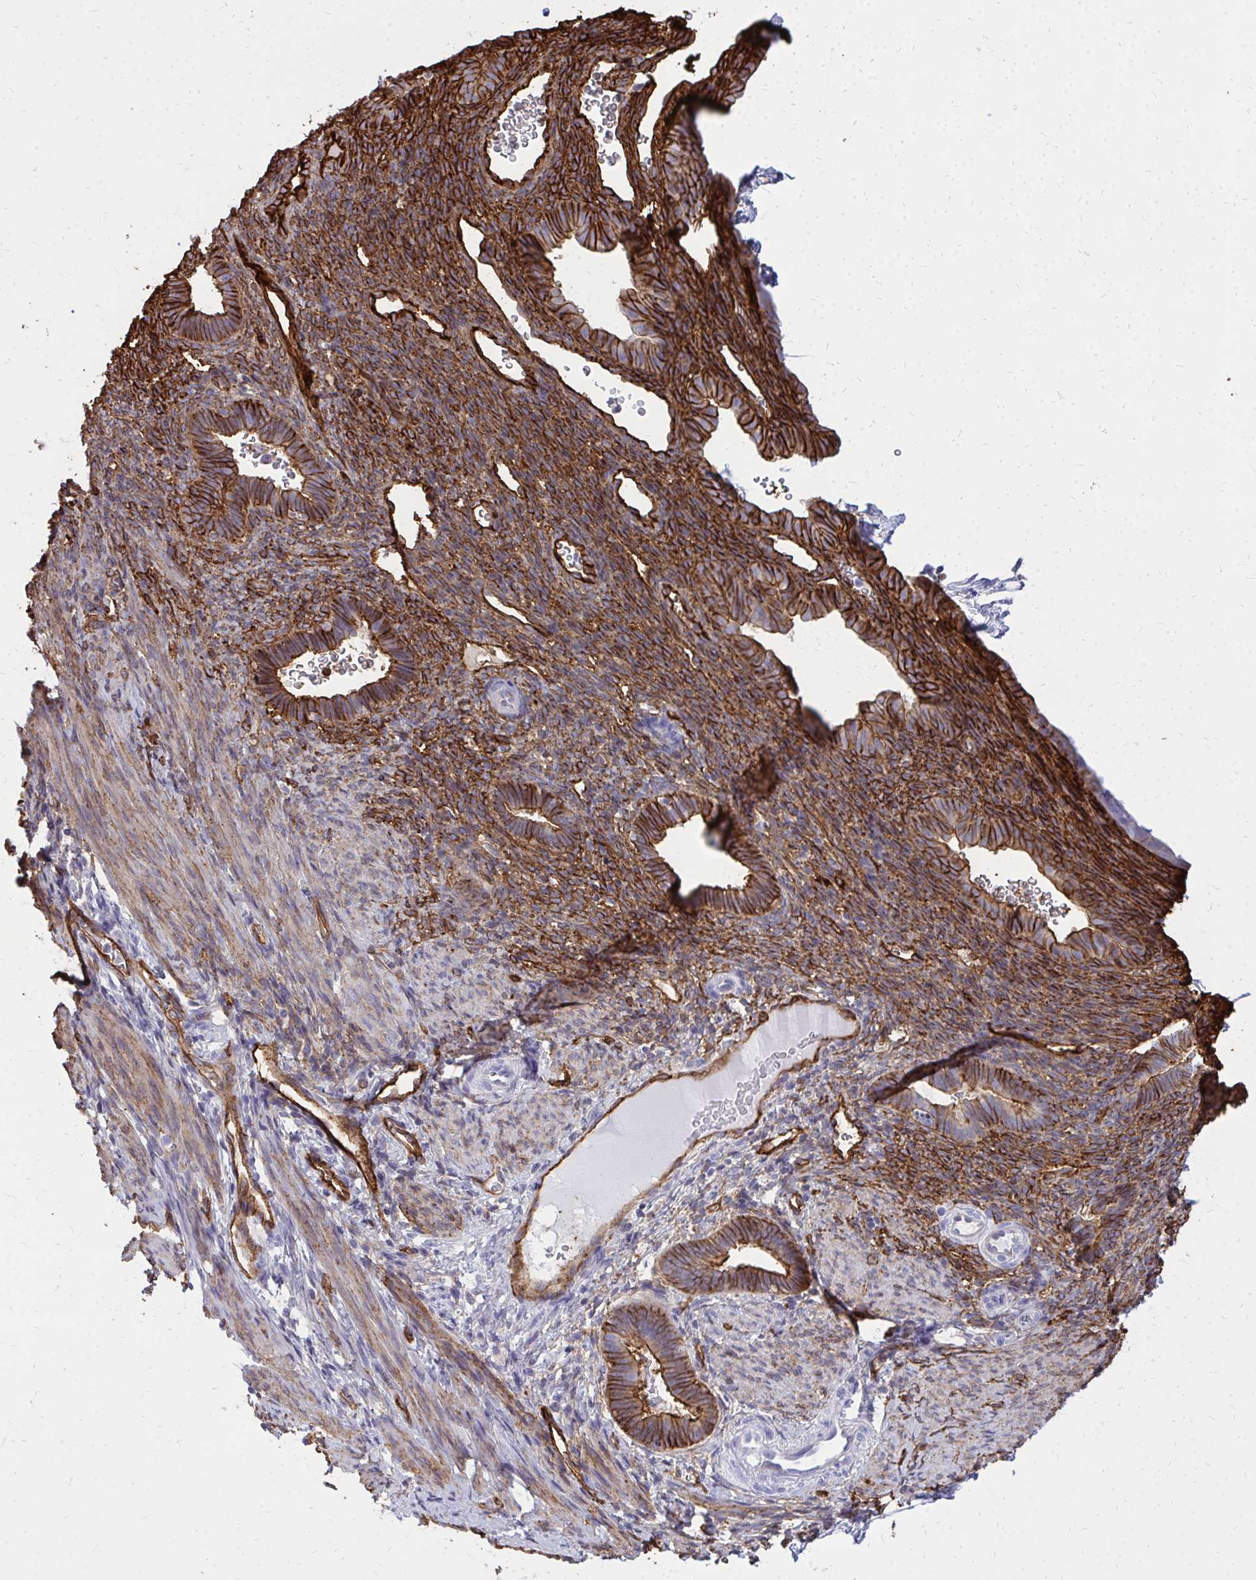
{"staining": {"intensity": "strong", "quantity": ">75%", "location": "cytoplasmic/membranous"}, "tissue": "endometrium", "cell_type": "Cells in endometrial stroma", "image_type": "normal", "snomed": [{"axis": "morphology", "description": "Normal tissue, NOS"}, {"axis": "topography", "description": "Endometrium"}], "caption": "Cells in endometrial stroma exhibit high levels of strong cytoplasmic/membranous staining in approximately >75% of cells in normal endometrium.", "gene": "MARCKSL1", "patient": {"sex": "female", "age": 34}}